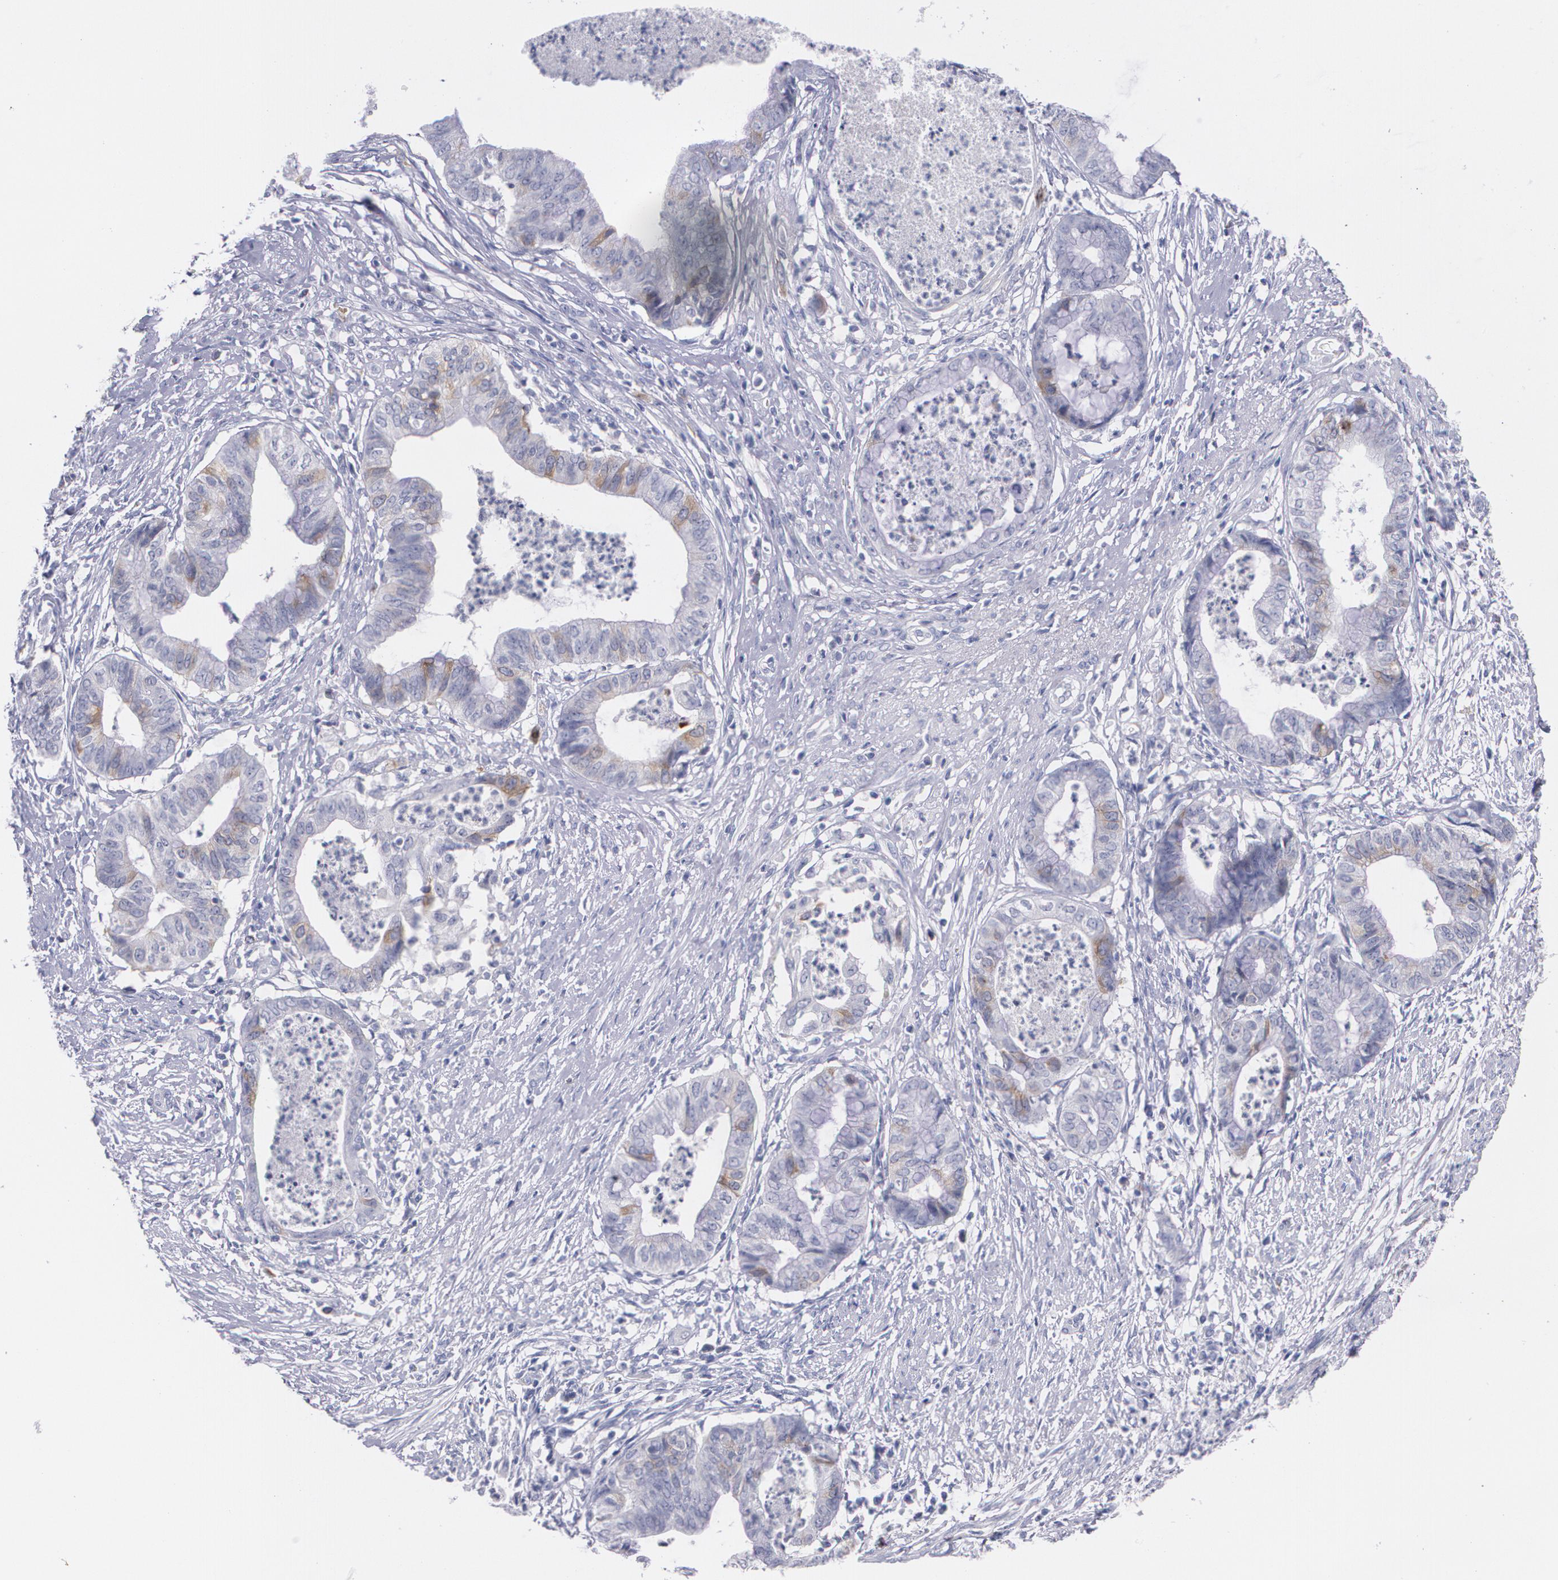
{"staining": {"intensity": "moderate", "quantity": "<25%", "location": "cytoplasmic/membranous"}, "tissue": "endometrial cancer", "cell_type": "Tumor cells", "image_type": "cancer", "snomed": [{"axis": "morphology", "description": "Necrosis, NOS"}, {"axis": "morphology", "description": "Adenocarcinoma, NOS"}, {"axis": "topography", "description": "Endometrium"}], "caption": "Tumor cells show low levels of moderate cytoplasmic/membranous staining in about <25% of cells in endometrial cancer. (brown staining indicates protein expression, while blue staining denotes nuclei).", "gene": "HMMR", "patient": {"sex": "female", "age": 79}}